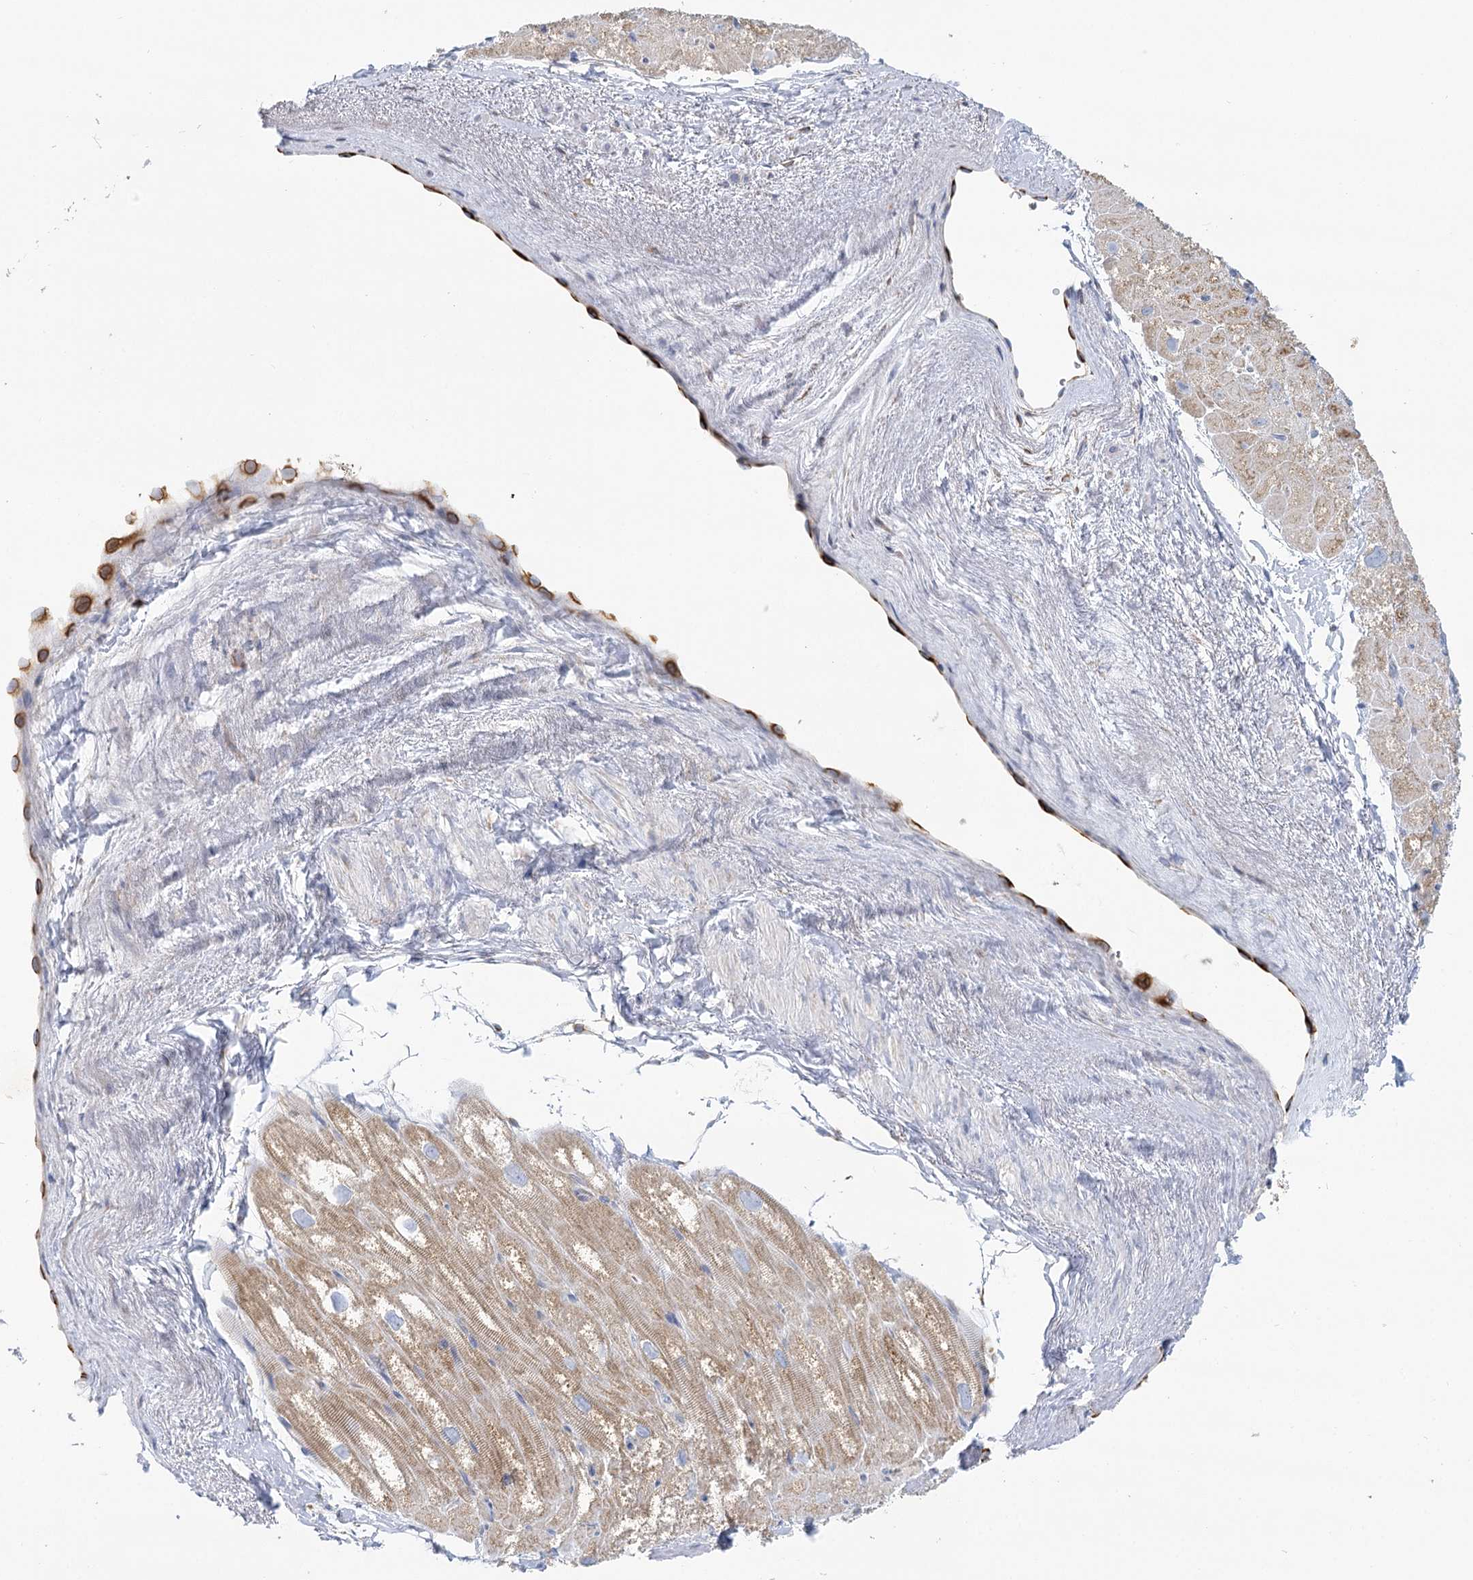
{"staining": {"intensity": "moderate", "quantity": ">75%", "location": "cytoplasmic/membranous"}, "tissue": "heart muscle", "cell_type": "Cardiomyocytes", "image_type": "normal", "snomed": [{"axis": "morphology", "description": "Normal tissue, NOS"}, {"axis": "topography", "description": "Heart"}], "caption": "Cardiomyocytes exhibit medium levels of moderate cytoplasmic/membranous positivity in about >75% of cells in unremarkable human heart muscle.", "gene": "DHTKD1", "patient": {"sex": "male", "age": 50}}